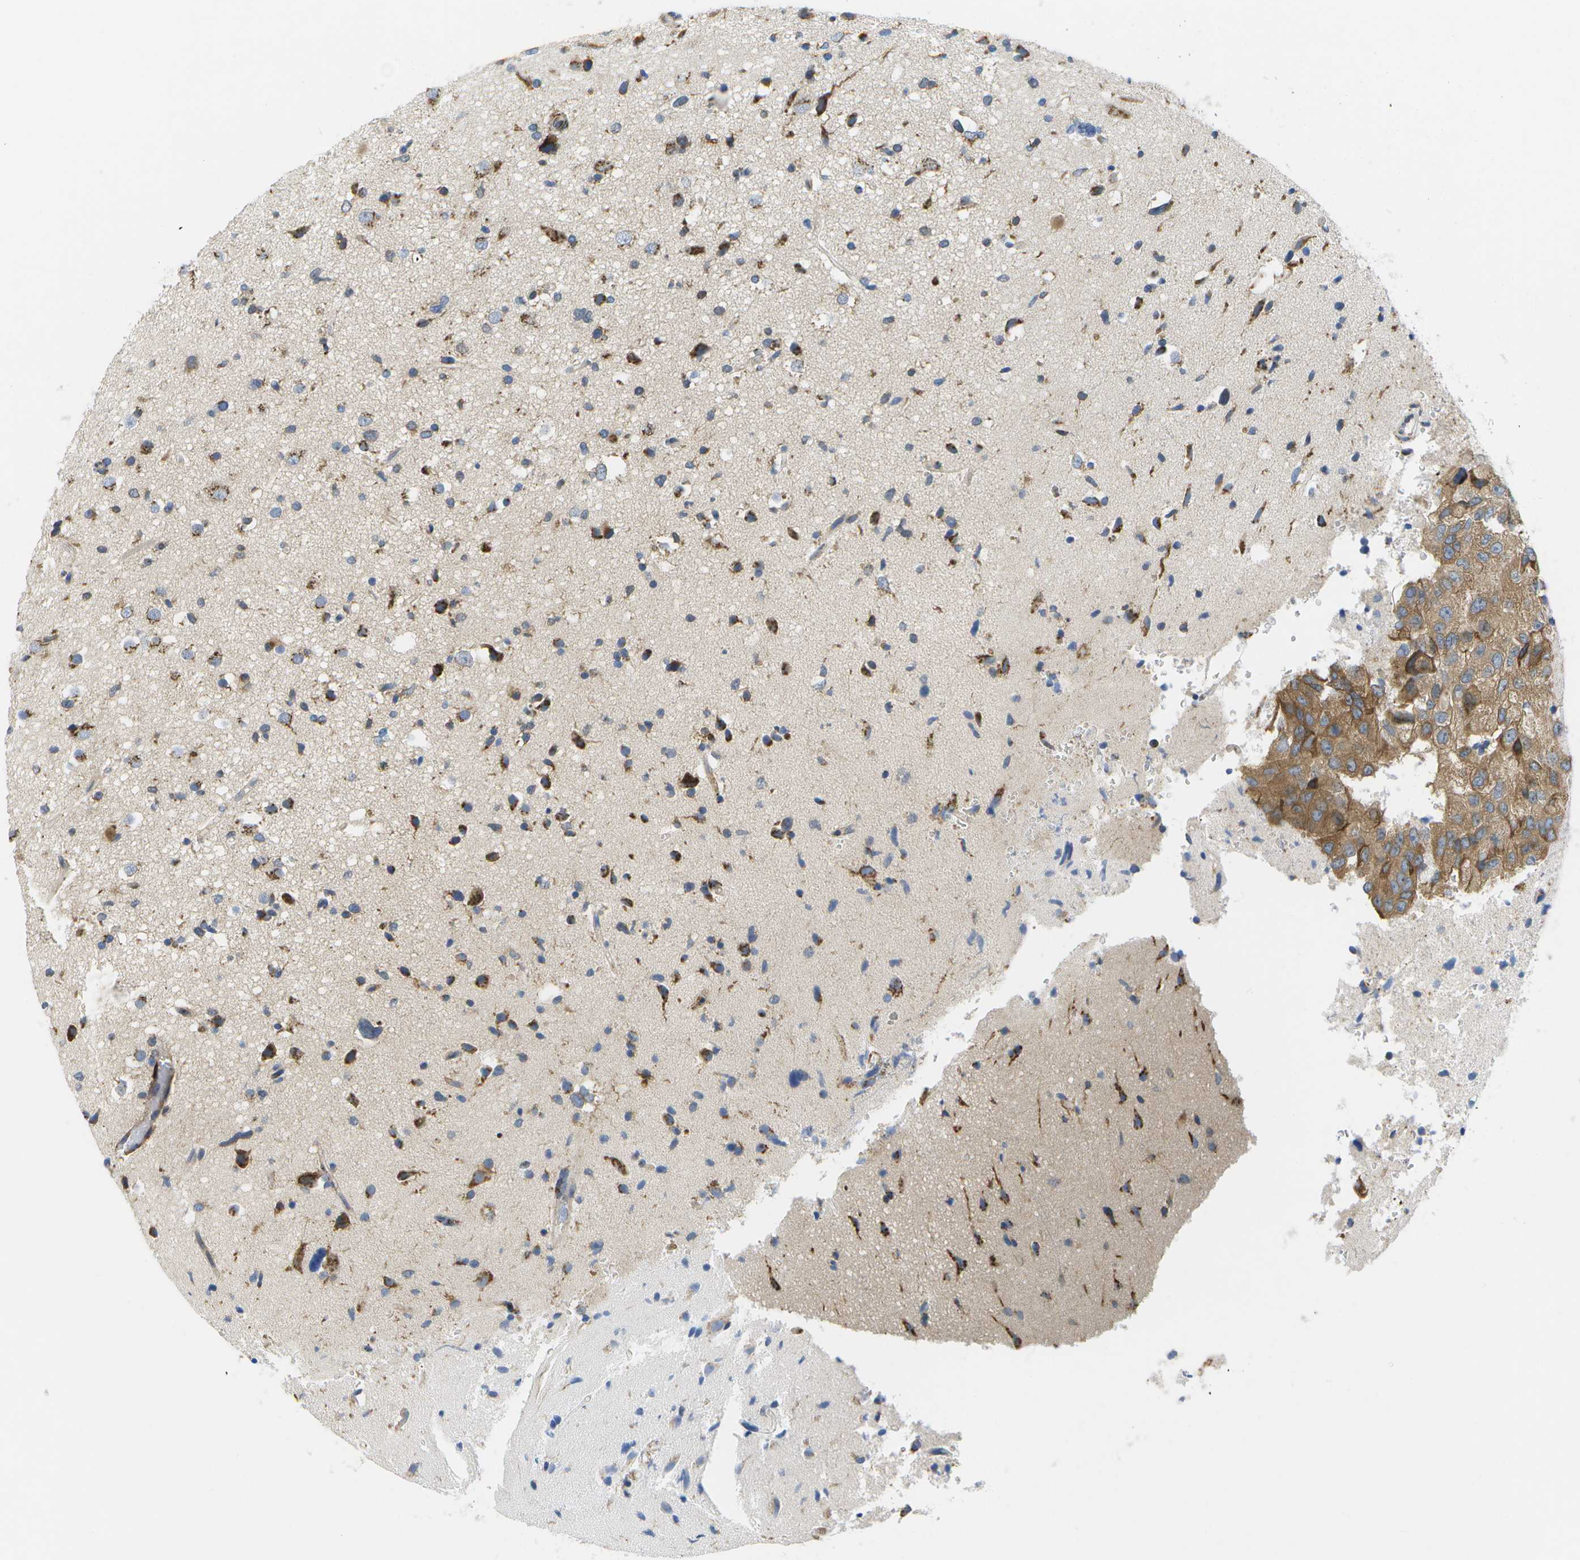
{"staining": {"intensity": "moderate", "quantity": "25%-75%", "location": "cytoplasmic/membranous"}, "tissue": "glioma", "cell_type": "Tumor cells", "image_type": "cancer", "snomed": [{"axis": "morphology", "description": "Glioma, malignant, High grade"}, {"axis": "topography", "description": "Brain"}], "caption": "Protein staining of glioma tissue shows moderate cytoplasmic/membranous expression in about 25%-75% of tumor cells.", "gene": "ZDHHC17", "patient": {"sex": "male", "age": 33}}